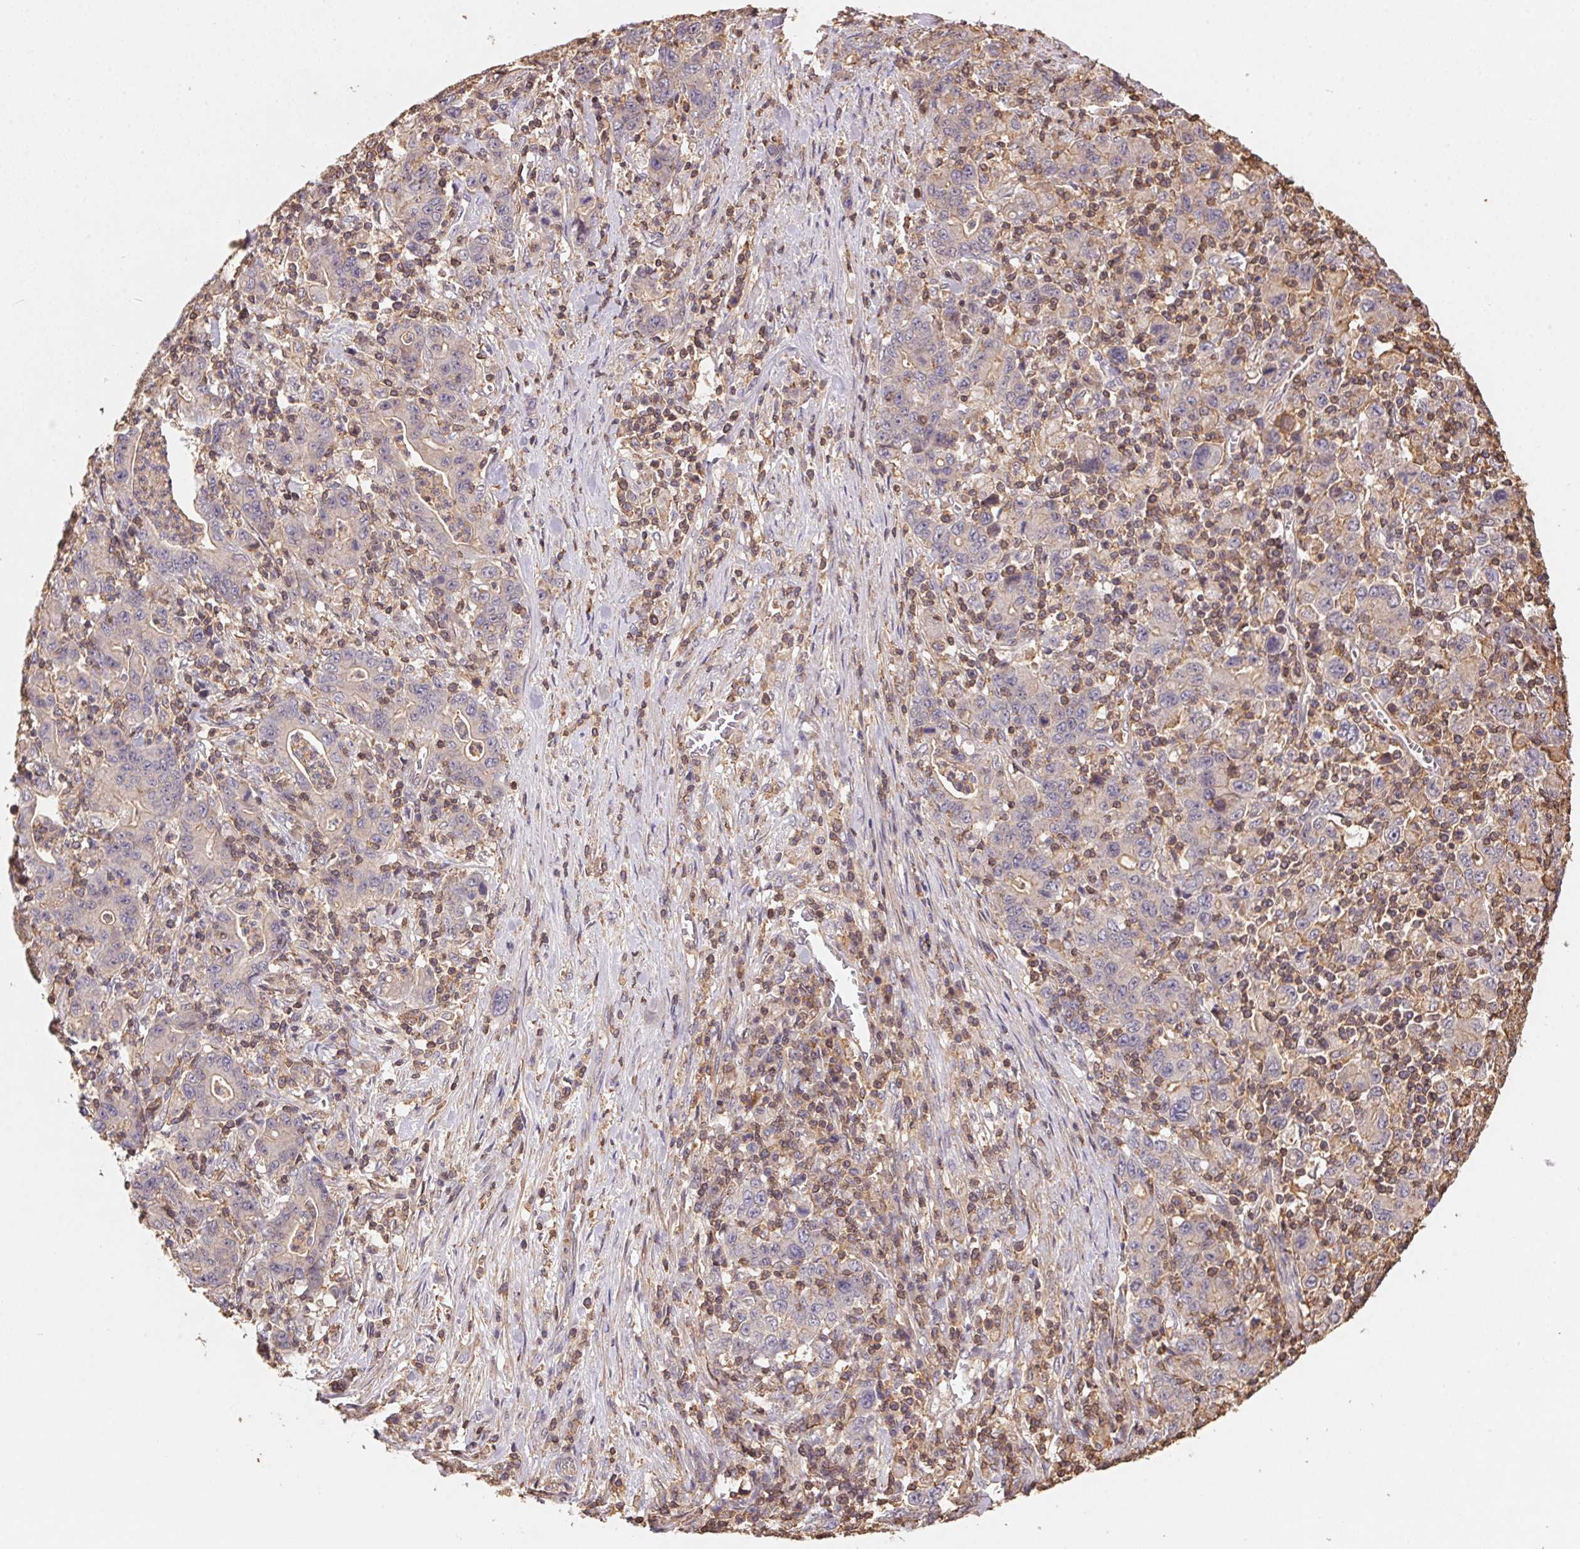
{"staining": {"intensity": "negative", "quantity": "none", "location": "none"}, "tissue": "stomach cancer", "cell_type": "Tumor cells", "image_type": "cancer", "snomed": [{"axis": "morphology", "description": "Adenocarcinoma, NOS"}, {"axis": "topography", "description": "Stomach, upper"}], "caption": "Photomicrograph shows no significant protein positivity in tumor cells of stomach adenocarcinoma.", "gene": "ATG10", "patient": {"sex": "male", "age": 69}}